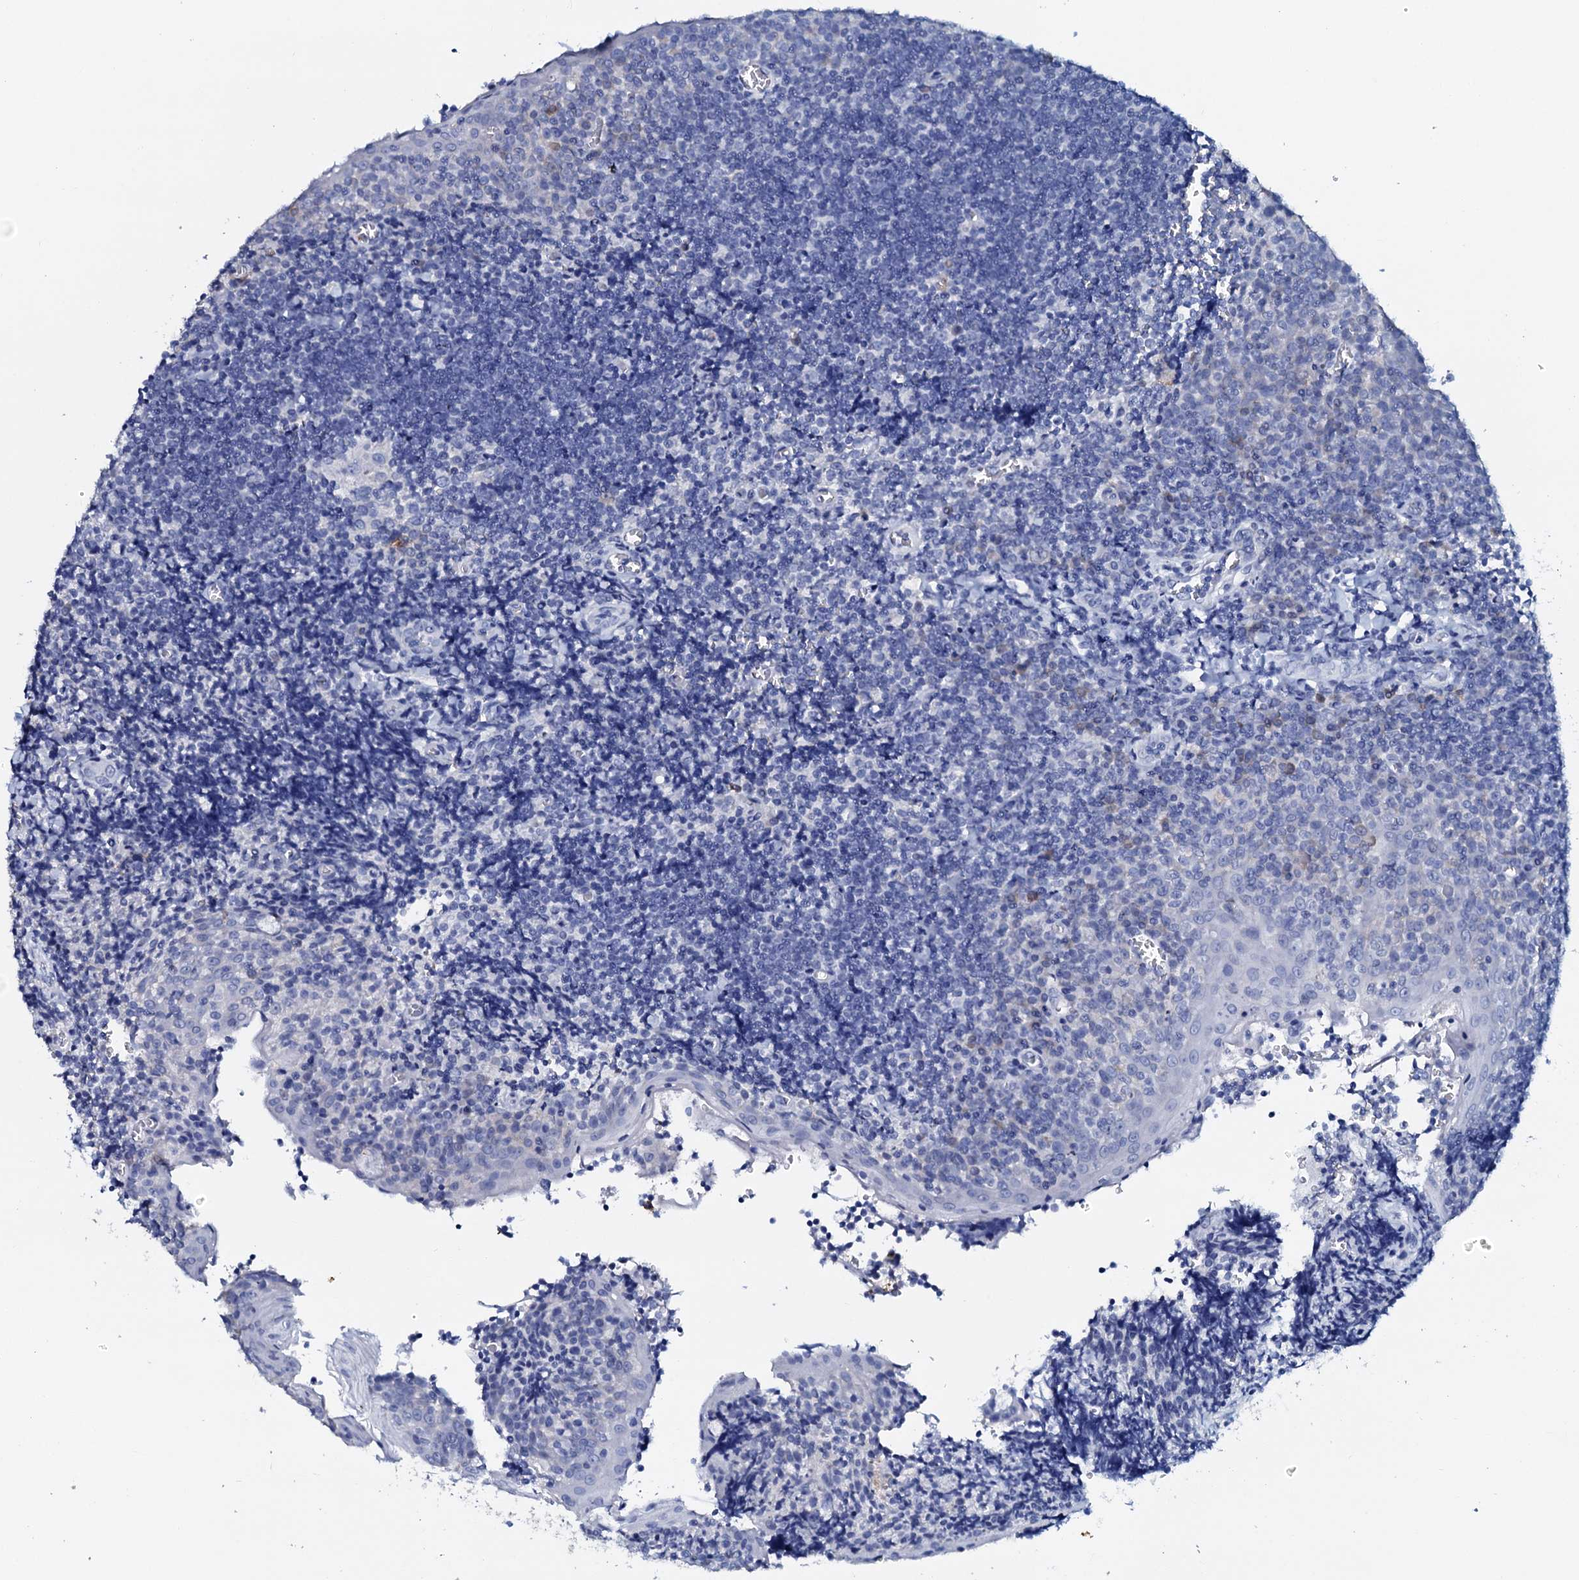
{"staining": {"intensity": "negative", "quantity": "none", "location": "none"}, "tissue": "tonsil", "cell_type": "Germinal center cells", "image_type": "normal", "snomed": [{"axis": "morphology", "description": "Normal tissue, NOS"}, {"axis": "topography", "description": "Tonsil"}], "caption": "Germinal center cells are negative for brown protein staining in unremarkable tonsil. Brightfield microscopy of immunohistochemistry (IHC) stained with DAB (3,3'-diaminobenzidine) (brown) and hematoxylin (blue), captured at high magnification.", "gene": "AMER2", "patient": {"sex": "male", "age": 27}}